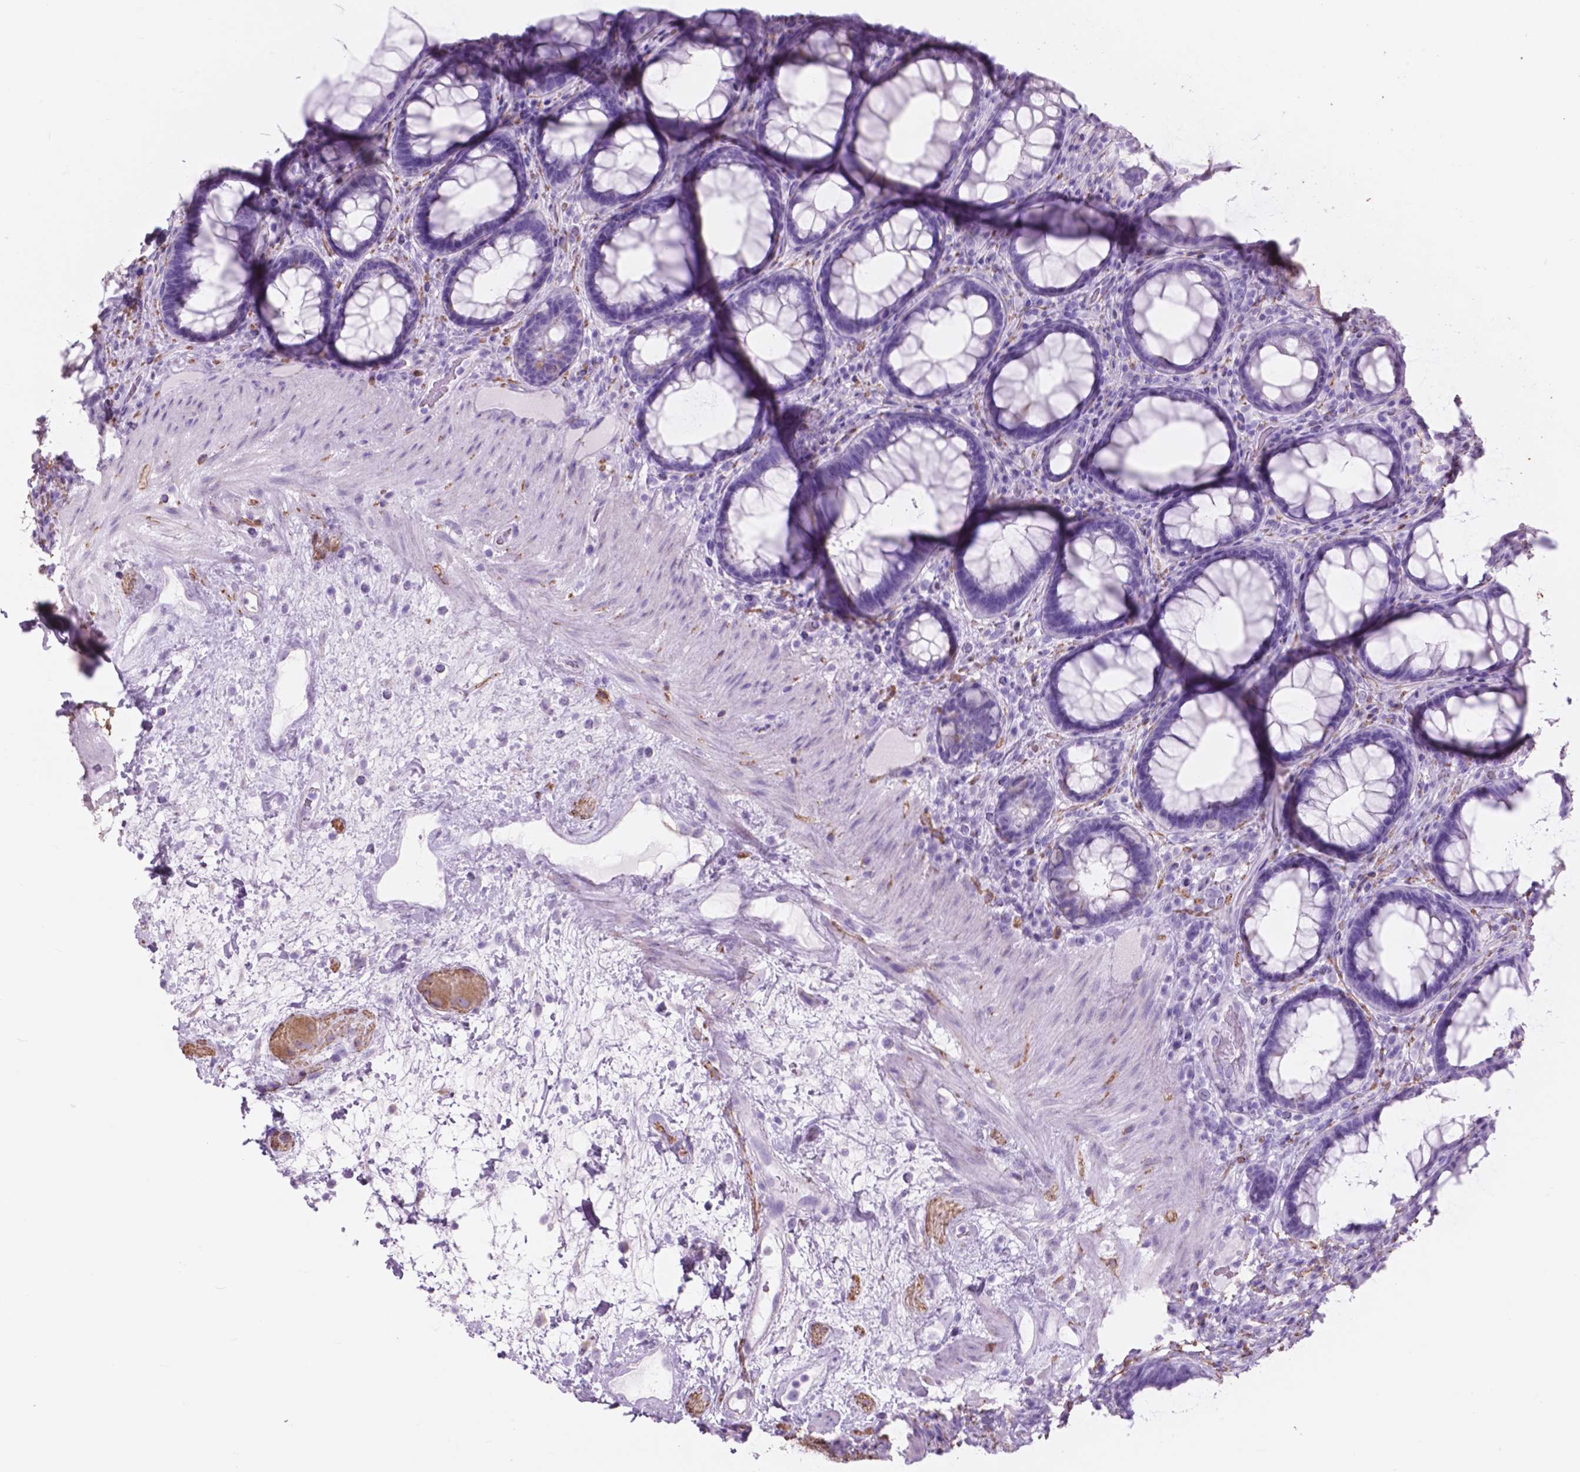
{"staining": {"intensity": "negative", "quantity": "none", "location": "none"}, "tissue": "rectum", "cell_type": "Glandular cells", "image_type": "normal", "snomed": [{"axis": "morphology", "description": "Normal tissue, NOS"}, {"axis": "topography", "description": "Rectum"}], "caption": "A high-resolution image shows IHC staining of benign rectum, which exhibits no significant expression in glandular cells.", "gene": "FXYD2", "patient": {"sex": "male", "age": 72}}